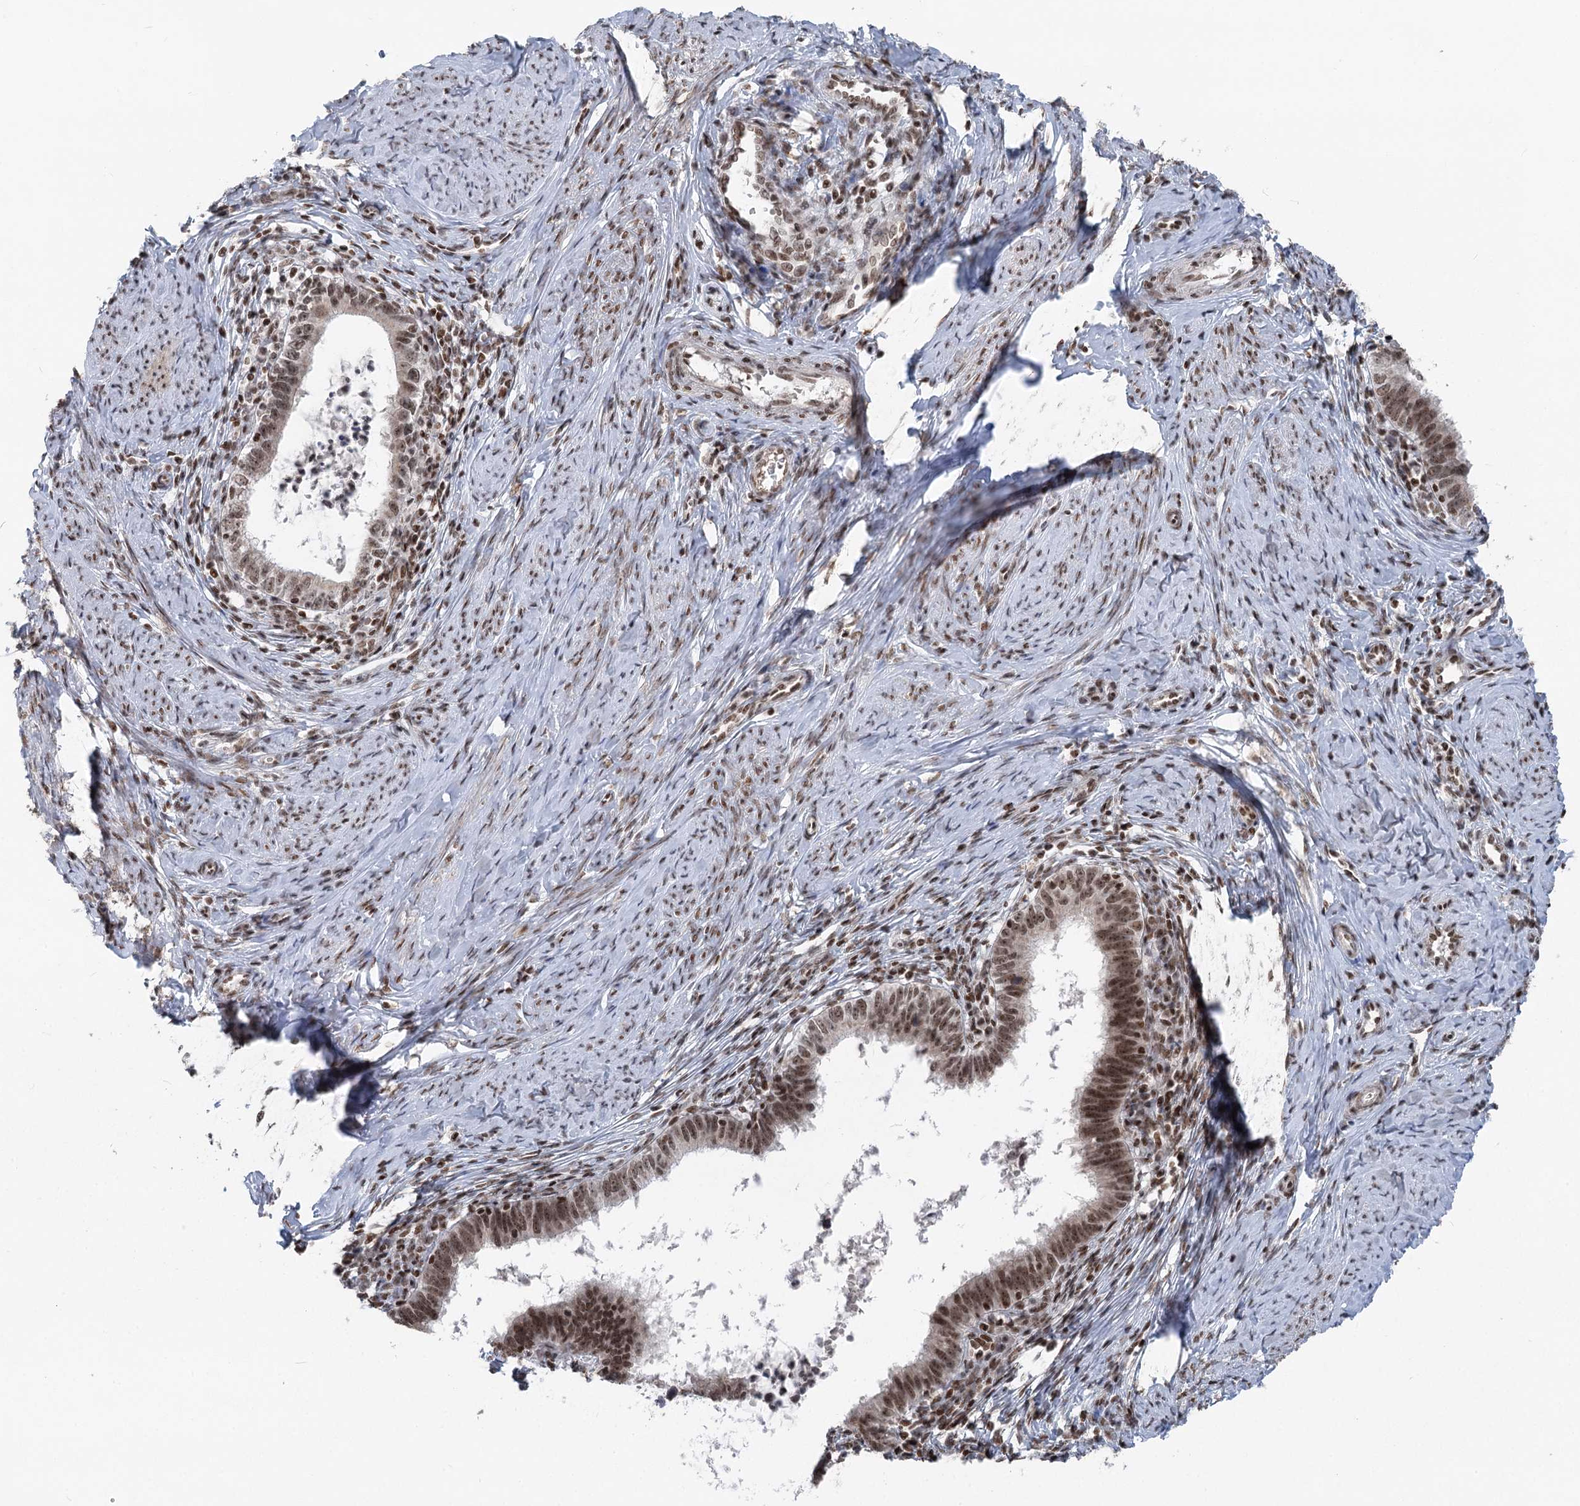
{"staining": {"intensity": "strong", "quantity": ">75%", "location": "nuclear"}, "tissue": "cervical cancer", "cell_type": "Tumor cells", "image_type": "cancer", "snomed": [{"axis": "morphology", "description": "Adenocarcinoma, NOS"}, {"axis": "topography", "description": "Cervix"}], "caption": "A micrograph showing strong nuclear expression in approximately >75% of tumor cells in cervical cancer, as visualized by brown immunohistochemical staining.", "gene": "CGGBP1", "patient": {"sex": "female", "age": 36}}